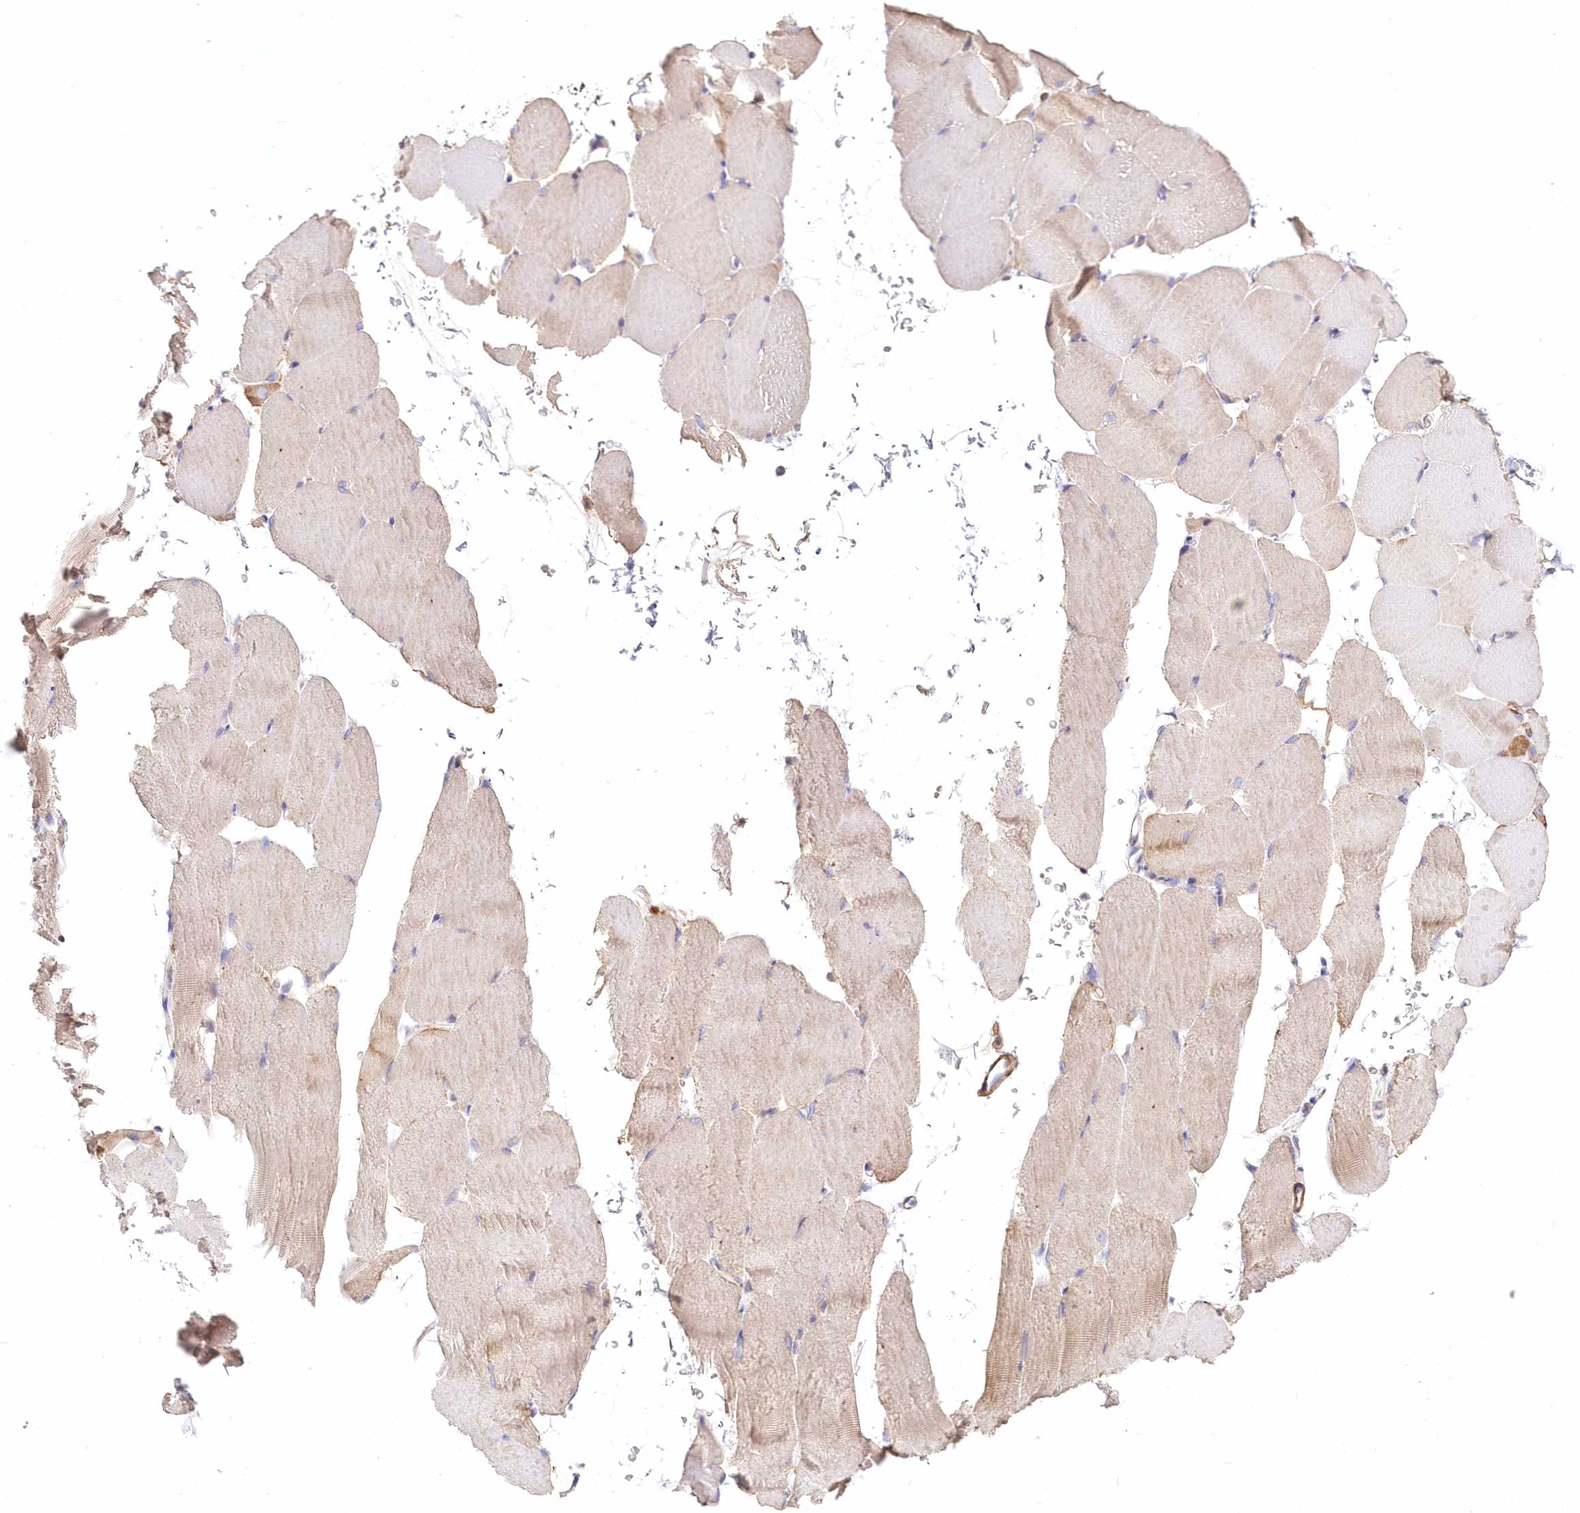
{"staining": {"intensity": "weak", "quantity": "25%-75%", "location": "cytoplasmic/membranous"}, "tissue": "skeletal muscle", "cell_type": "Myocytes", "image_type": "normal", "snomed": [{"axis": "morphology", "description": "Normal tissue, NOS"}, {"axis": "topography", "description": "Skeletal muscle"}, {"axis": "topography", "description": "Parathyroid gland"}], "caption": "High-magnification brightfield microscopy of normal skeletal muscle stained with DAB (3,3'-diaminobenzidine) (brown) and counterstained with hematoxylin (blue). myocytes exhibit weak cytoplasmic/membranous positivity is identified in about25%-75% of cells. (DAB (3,3'-diaminobenzidine) IHC with brightfield microscopy, high magnification).", "gene": "ARFGEF3", "patient": {"sex": "female", "age": 37}}